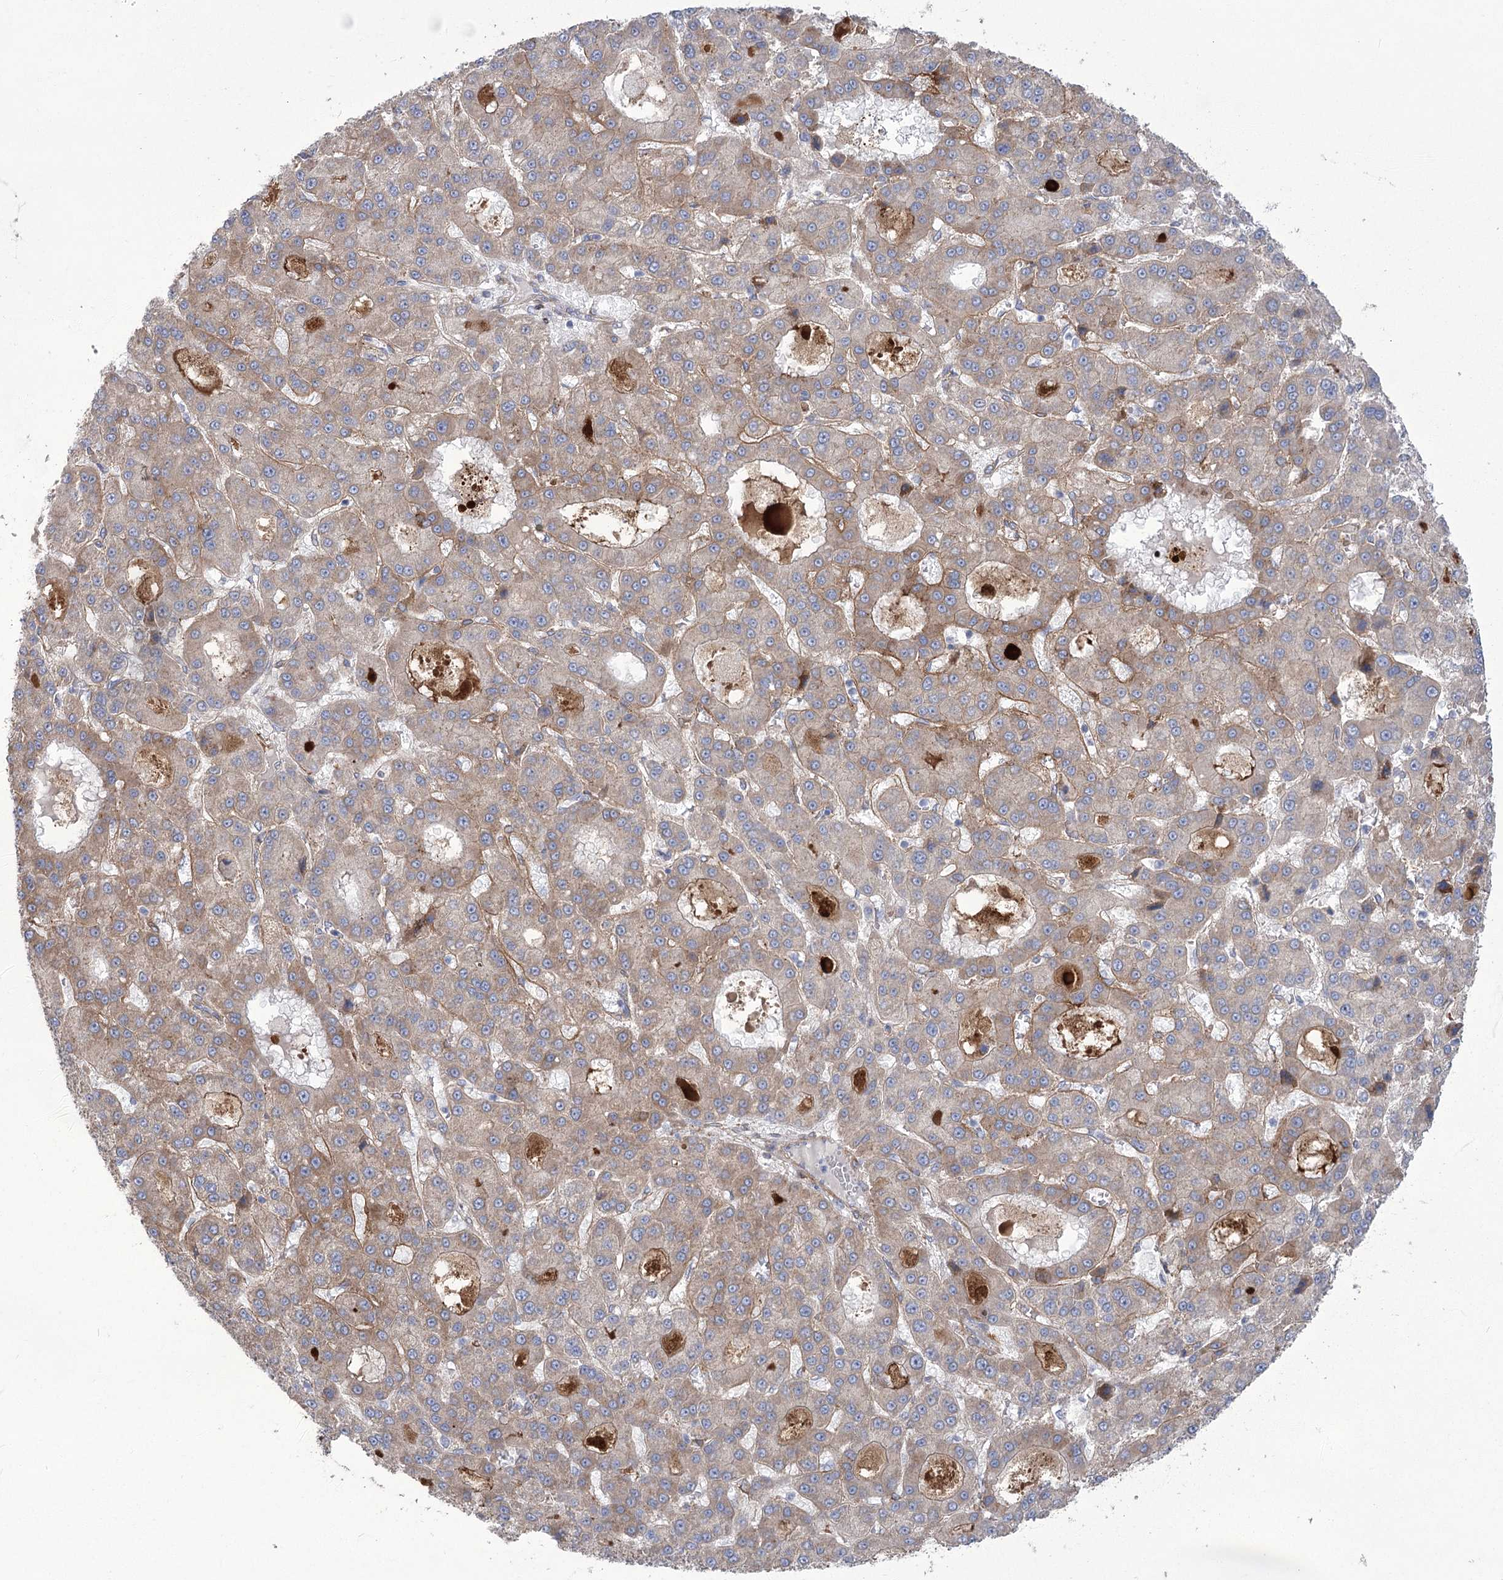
{"staining": {"intensity": "weak", "quantity": "<25%", "location": "cytoplasmic/membranous"}, "tissue": "liver cancer", "cell_type": "Tumor cells", "image_type": "cancer", "snomed": [{"axis": "morphology", "description": "Carcinoma, Hepatocellular, NOS"}, {"axis": "topography", "description": "Liver"}], "caption": "Protein analysis of liver hepatocellular carcinoma shows no significant expression in tumor cells.", "gene": "ANGPTL3", "patient": {"sex": "male", "age": 70}}